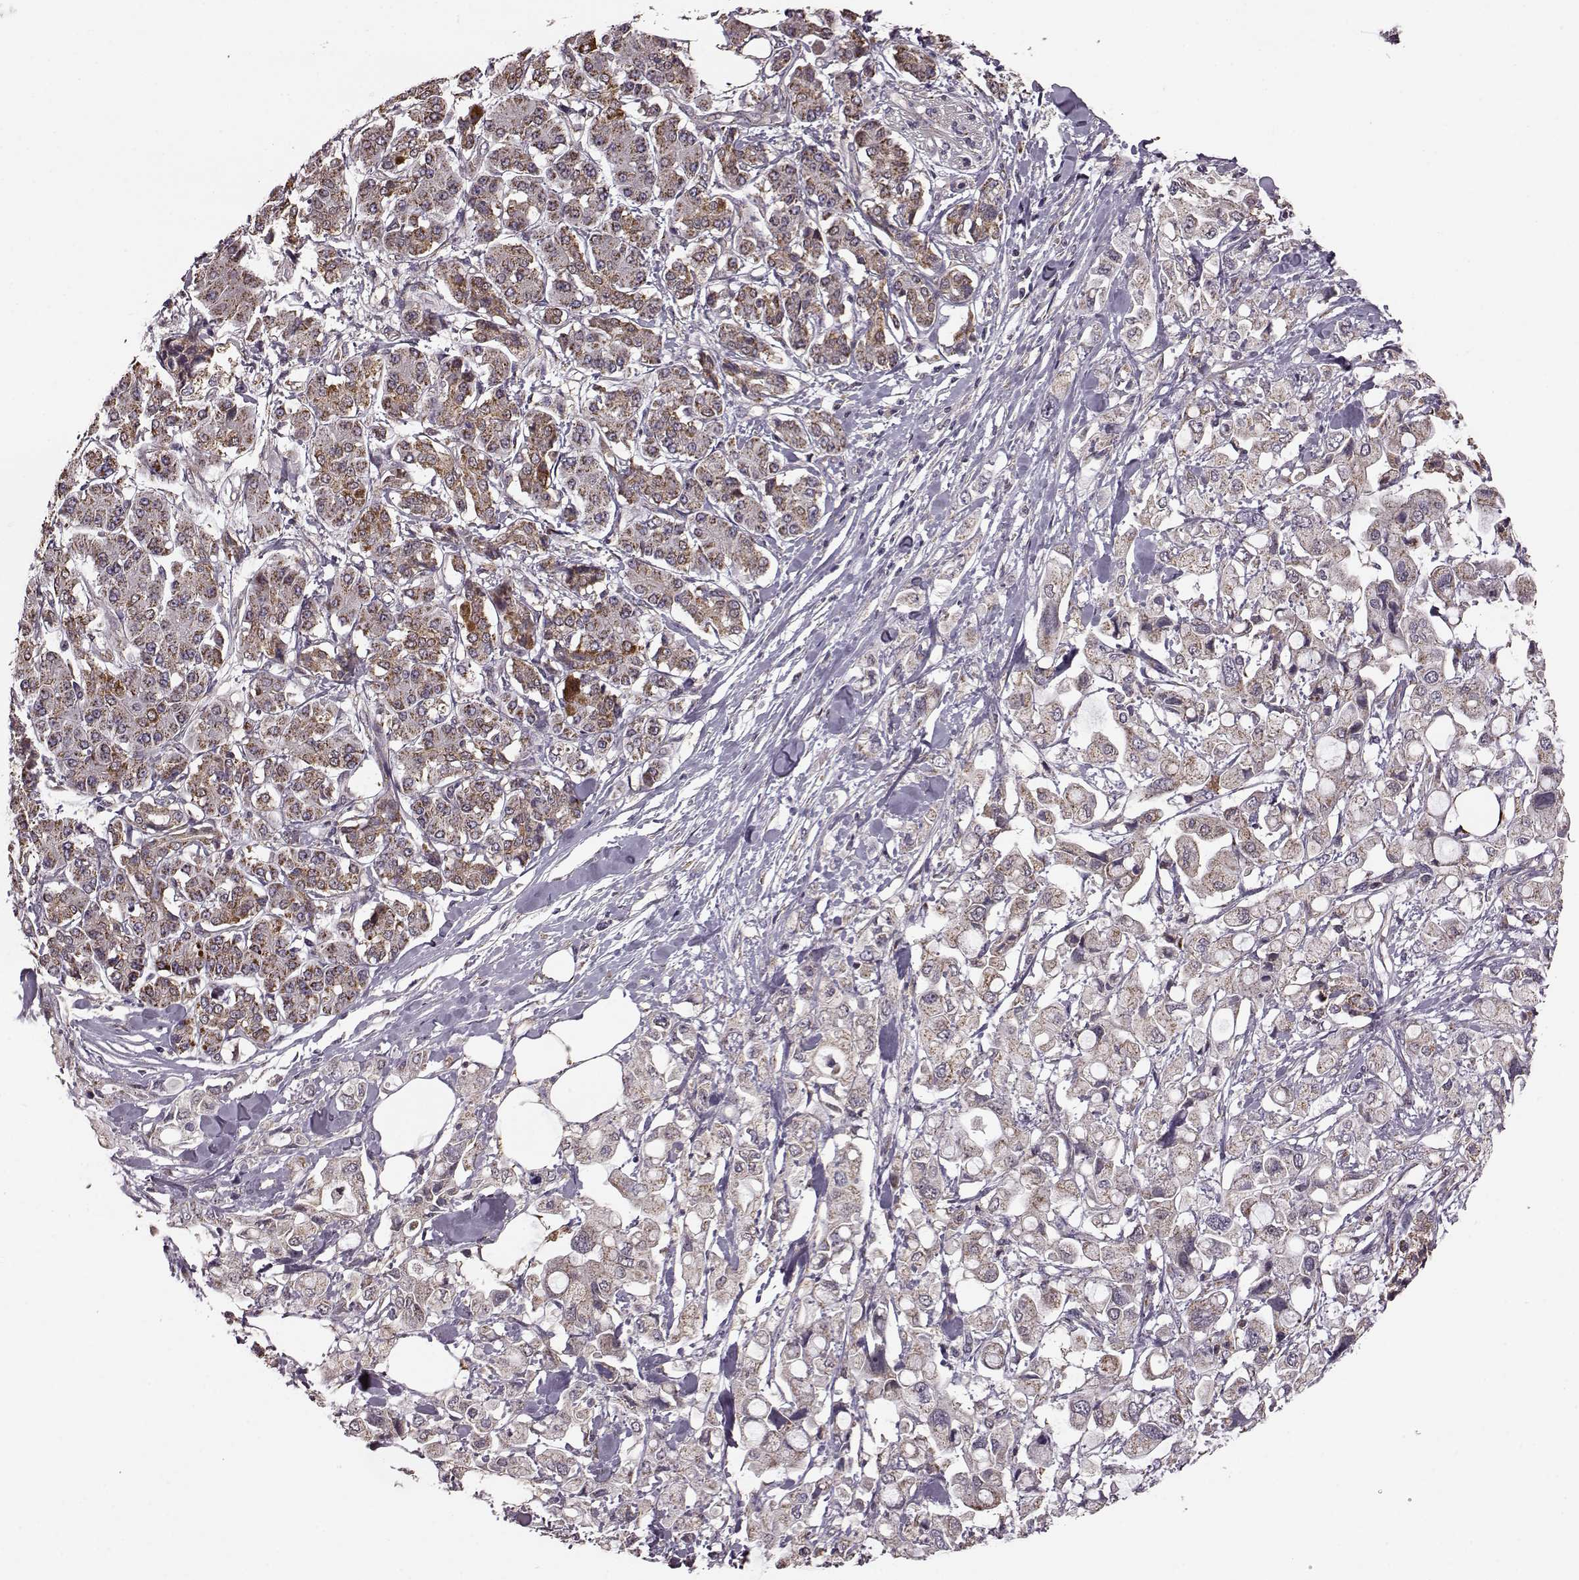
{"staining": {"intensity": "moderate", "quantity": ">75%", "location": "cytoplasmic/membranous"}, "tissue": "pancreatic cancer", "cell_type": "Tumor cells", "image_type": "cancer", "snomed": [{"axis": "morphology", "description": "Adenocarcinoma, NOS"}, {"axis": "topography", "description": "Pancreas"}], "caption": "Protein expression analysis of pancreatic adenocarcinoma shows moderate cytoplasmic/membranous staining in about >75% of tumor cells.", "gene": "PUDP", "patient": {"sex": "female", "age": 56}}